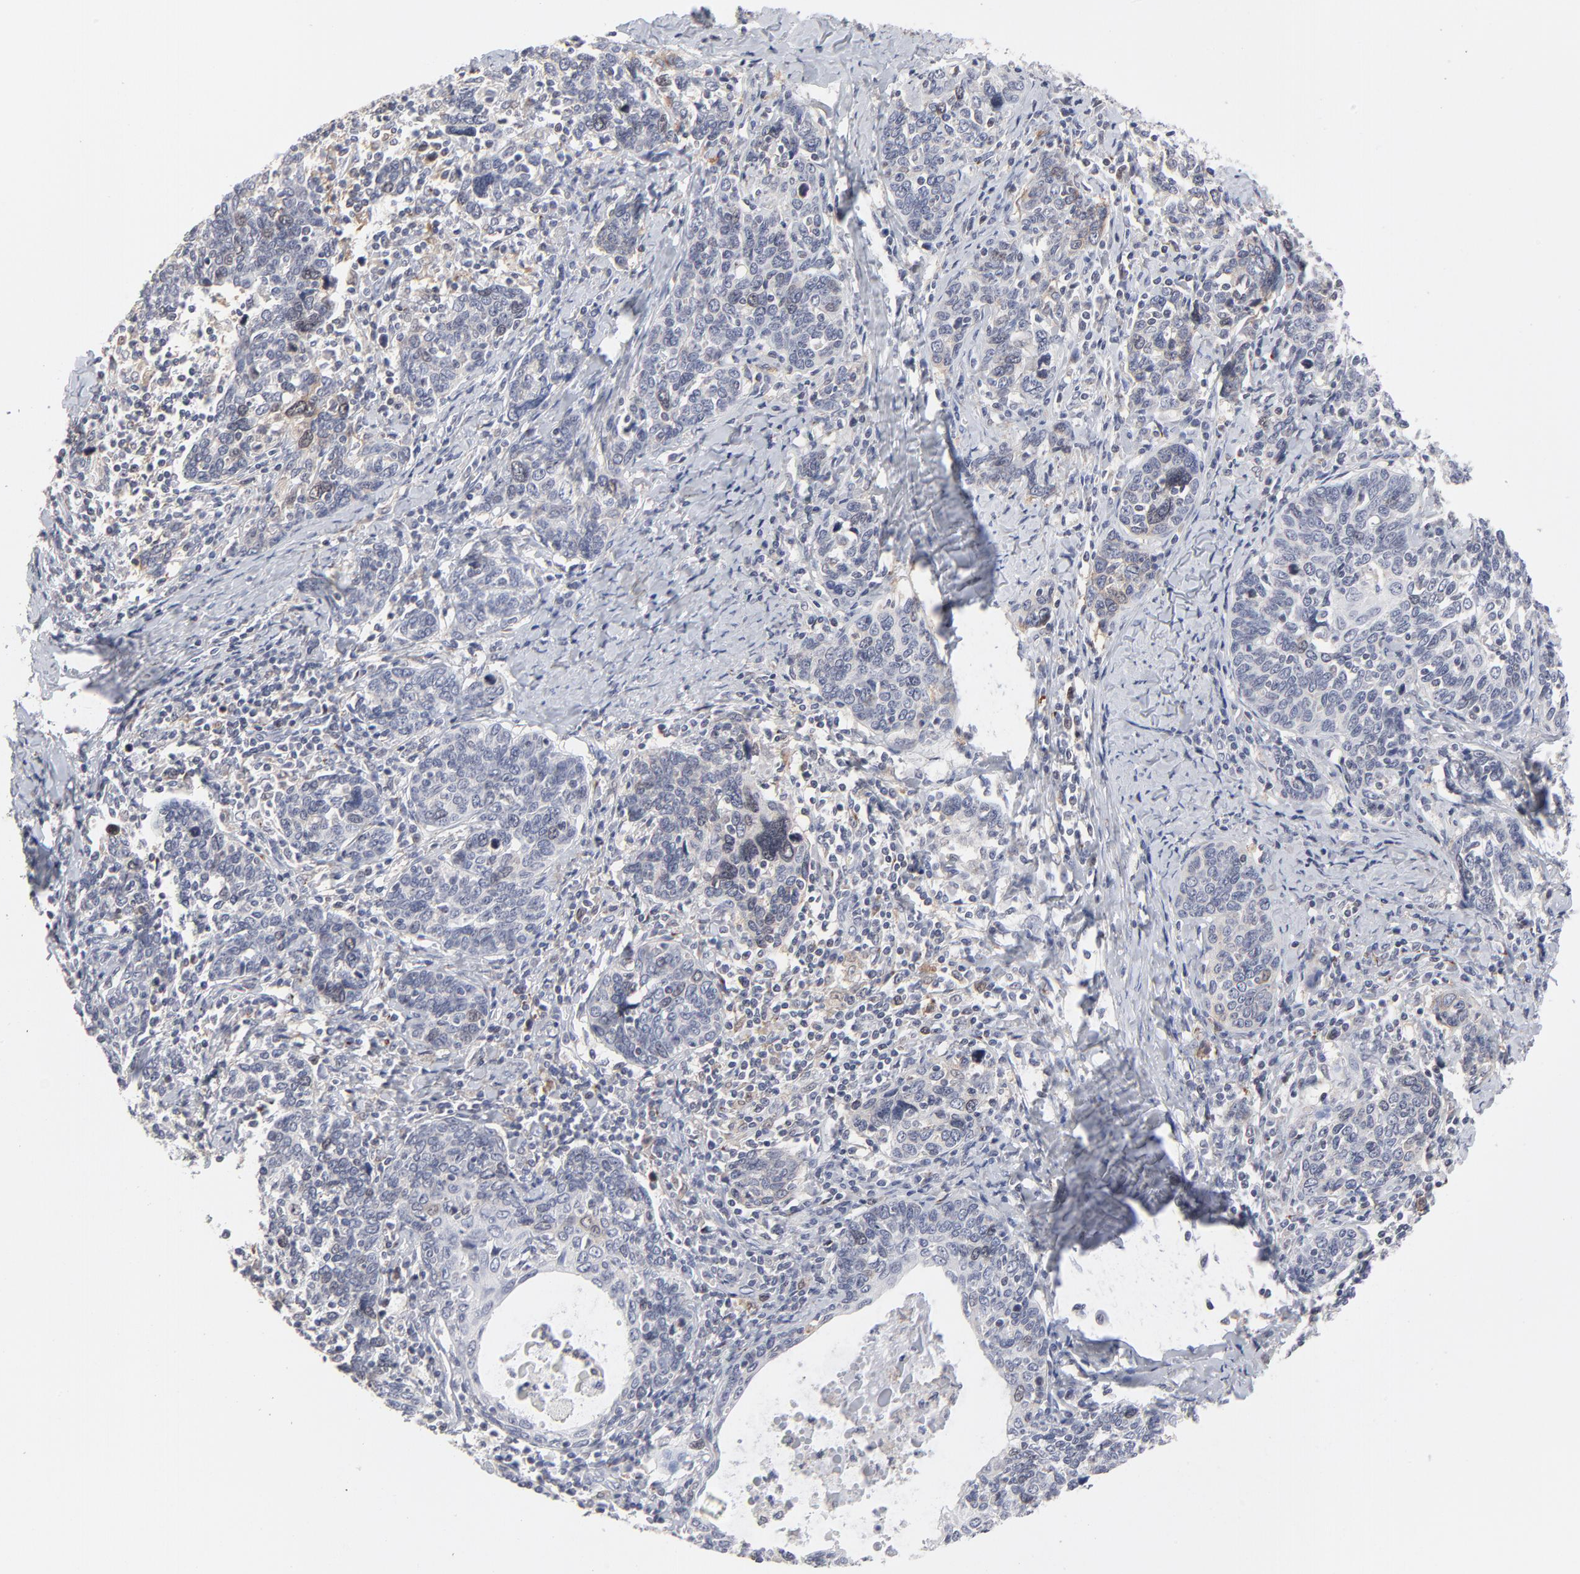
{"staining": {"intensity": "weak", "quantity": "<25%", "location": "cytoplasmic/membranous,nuclear"}, "tissue": "cervical cancer", "cell_type": "Tumor cells", "image_type": "cancer", "snomed": [{"axis": "morphology", "description": "Squamous cell carcinoma, NOS"}, {"axis": "topography", "description": "Cervix"}], "caption": "IHC of cervical cancer exhibits no expression in tumor cells. The staining is performed using DAB brown chromogen with nuclei counter-stained in using hematoxylin.", "gene": "AURKA", "patient": {"sex": "female", "age": 41}}